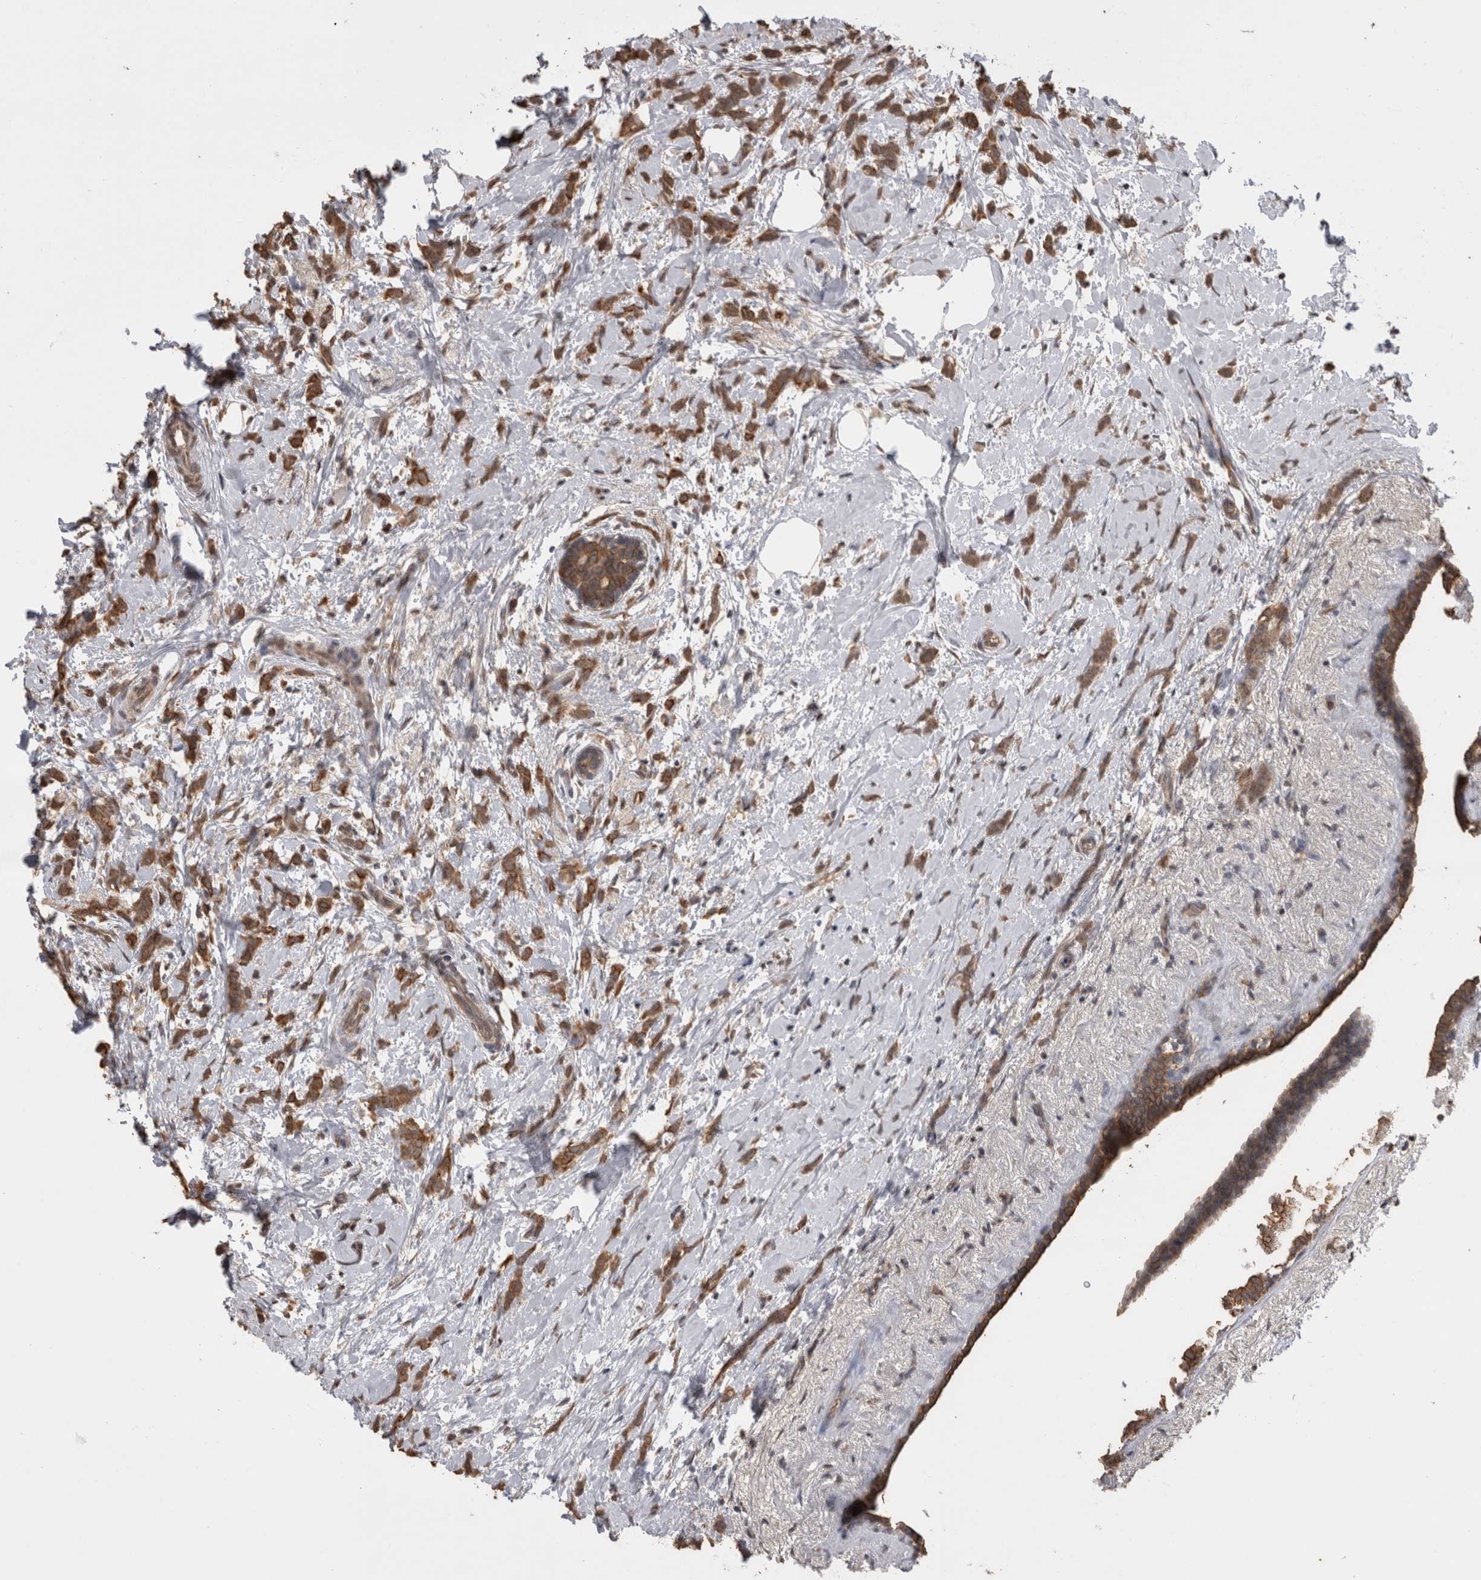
{"staining": {"intensity": "moderate", "quantity": ">75%", "location": "cytoplasmic/membranous"}, "tissue": "breast cancer", "cell_type": "Tumor cells", "image_type": "cancer", "snomed": [{"axis": "morphology", "description": "Lobular carcinoma, in situ"}, {"axis": "morphology", "description": "Lobular carcinoma"}, {"axis": "topography", "description": "Breast"}], "caption": "Immunohistochemical staining of human breast lobular carcinoma displays moderate cytoplasmic/membranous protein positivity in approximately >75% of tumor cells.", "gene": "PAK4", "patient": {"sex": "female", "age": 41}}